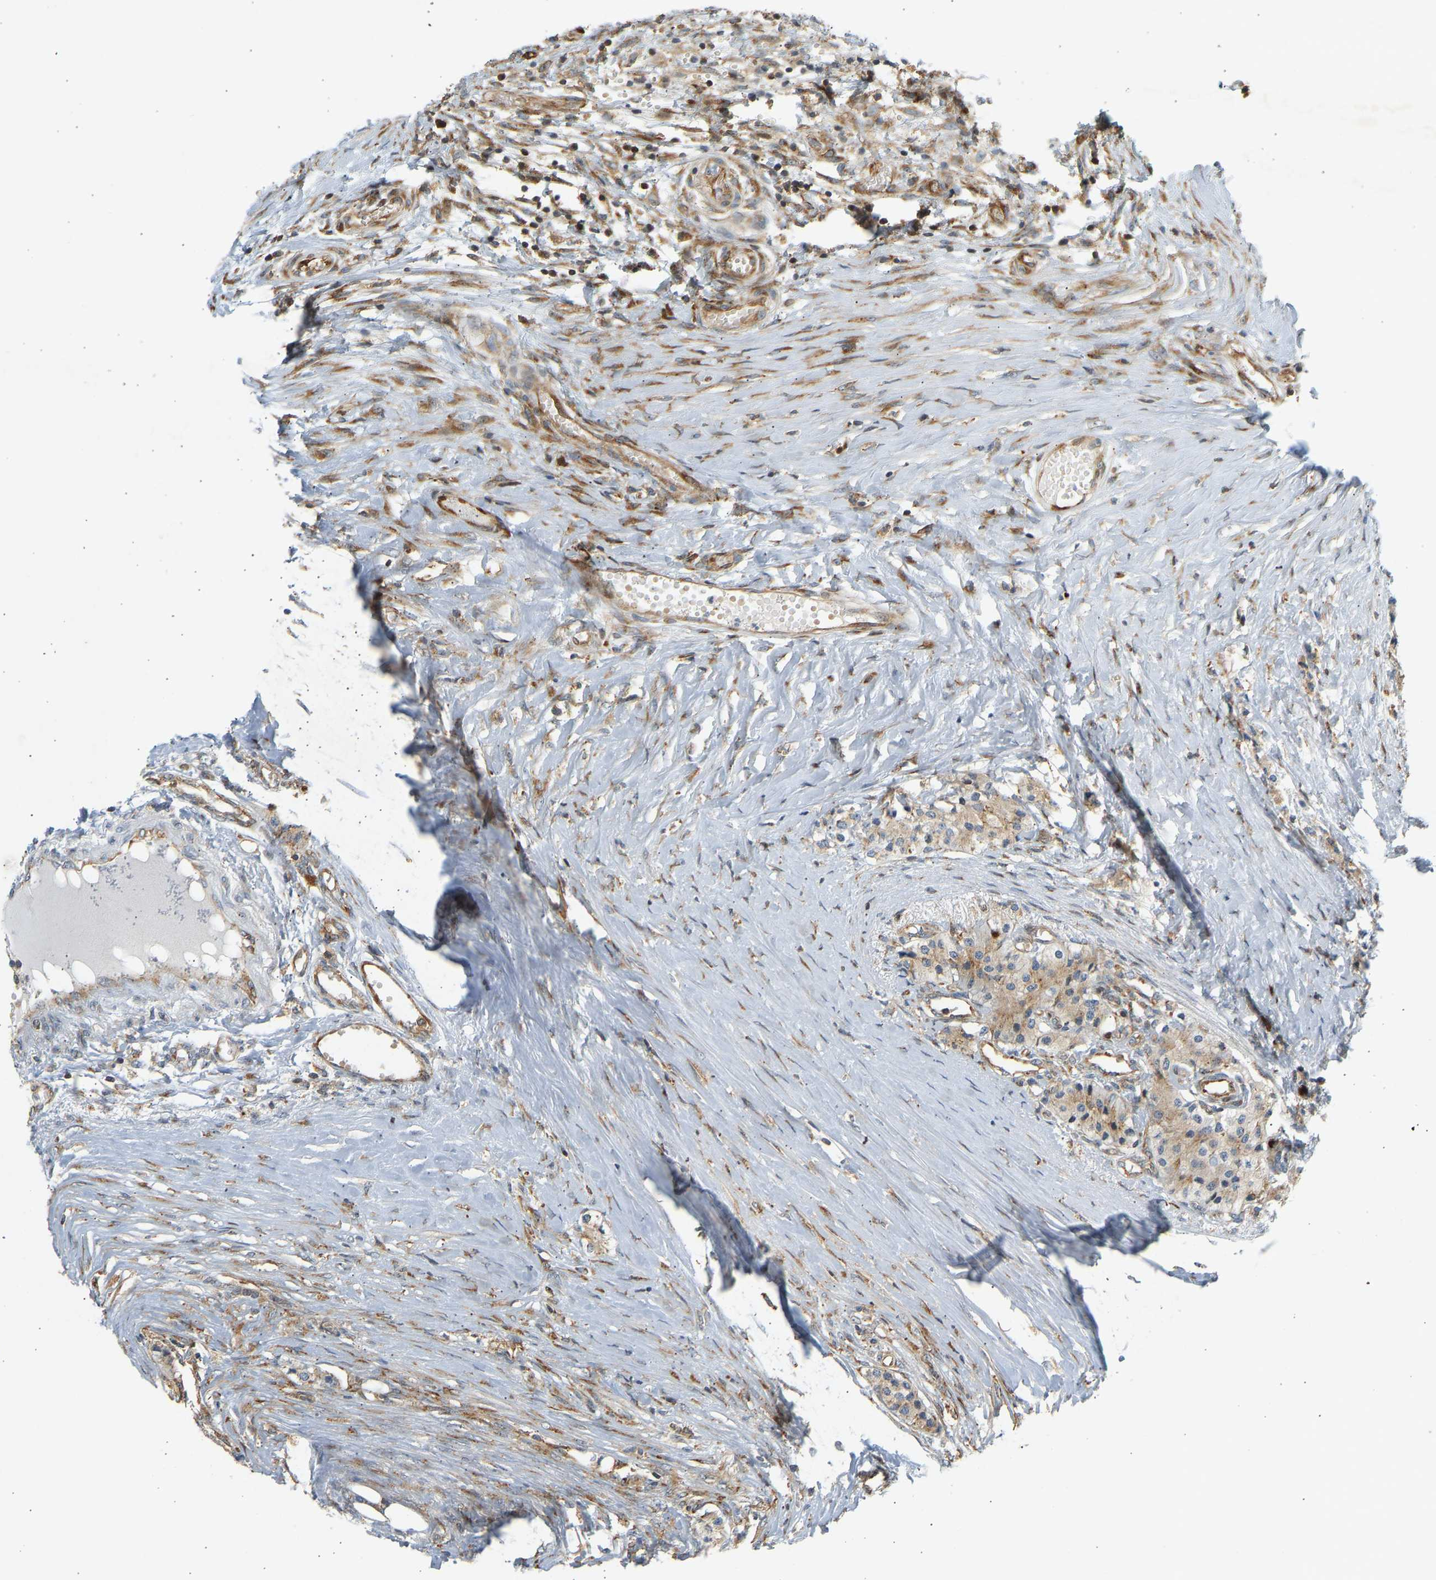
{"staining": {"intensity": "moderate", "quantity": ">75%", "location": "cytoplasmic/membranous"}, "tissue": "carcinoid", "cell_type": "Tumor cells", "image_type": "cancer", "snomed": [{"axis": "morphology", "description": "Carcinoid, malignant, NOS"}, {"axis": "topography", "description": "Colon"}], "caption": "Immunohistochemical staining of human malignant carcinoid exhibits moderate cytoplasmic/membranous protein staining in about >75% of tumor cells.", "gene": "RPS14", "patient": {"sex": "female", "age": 52}}